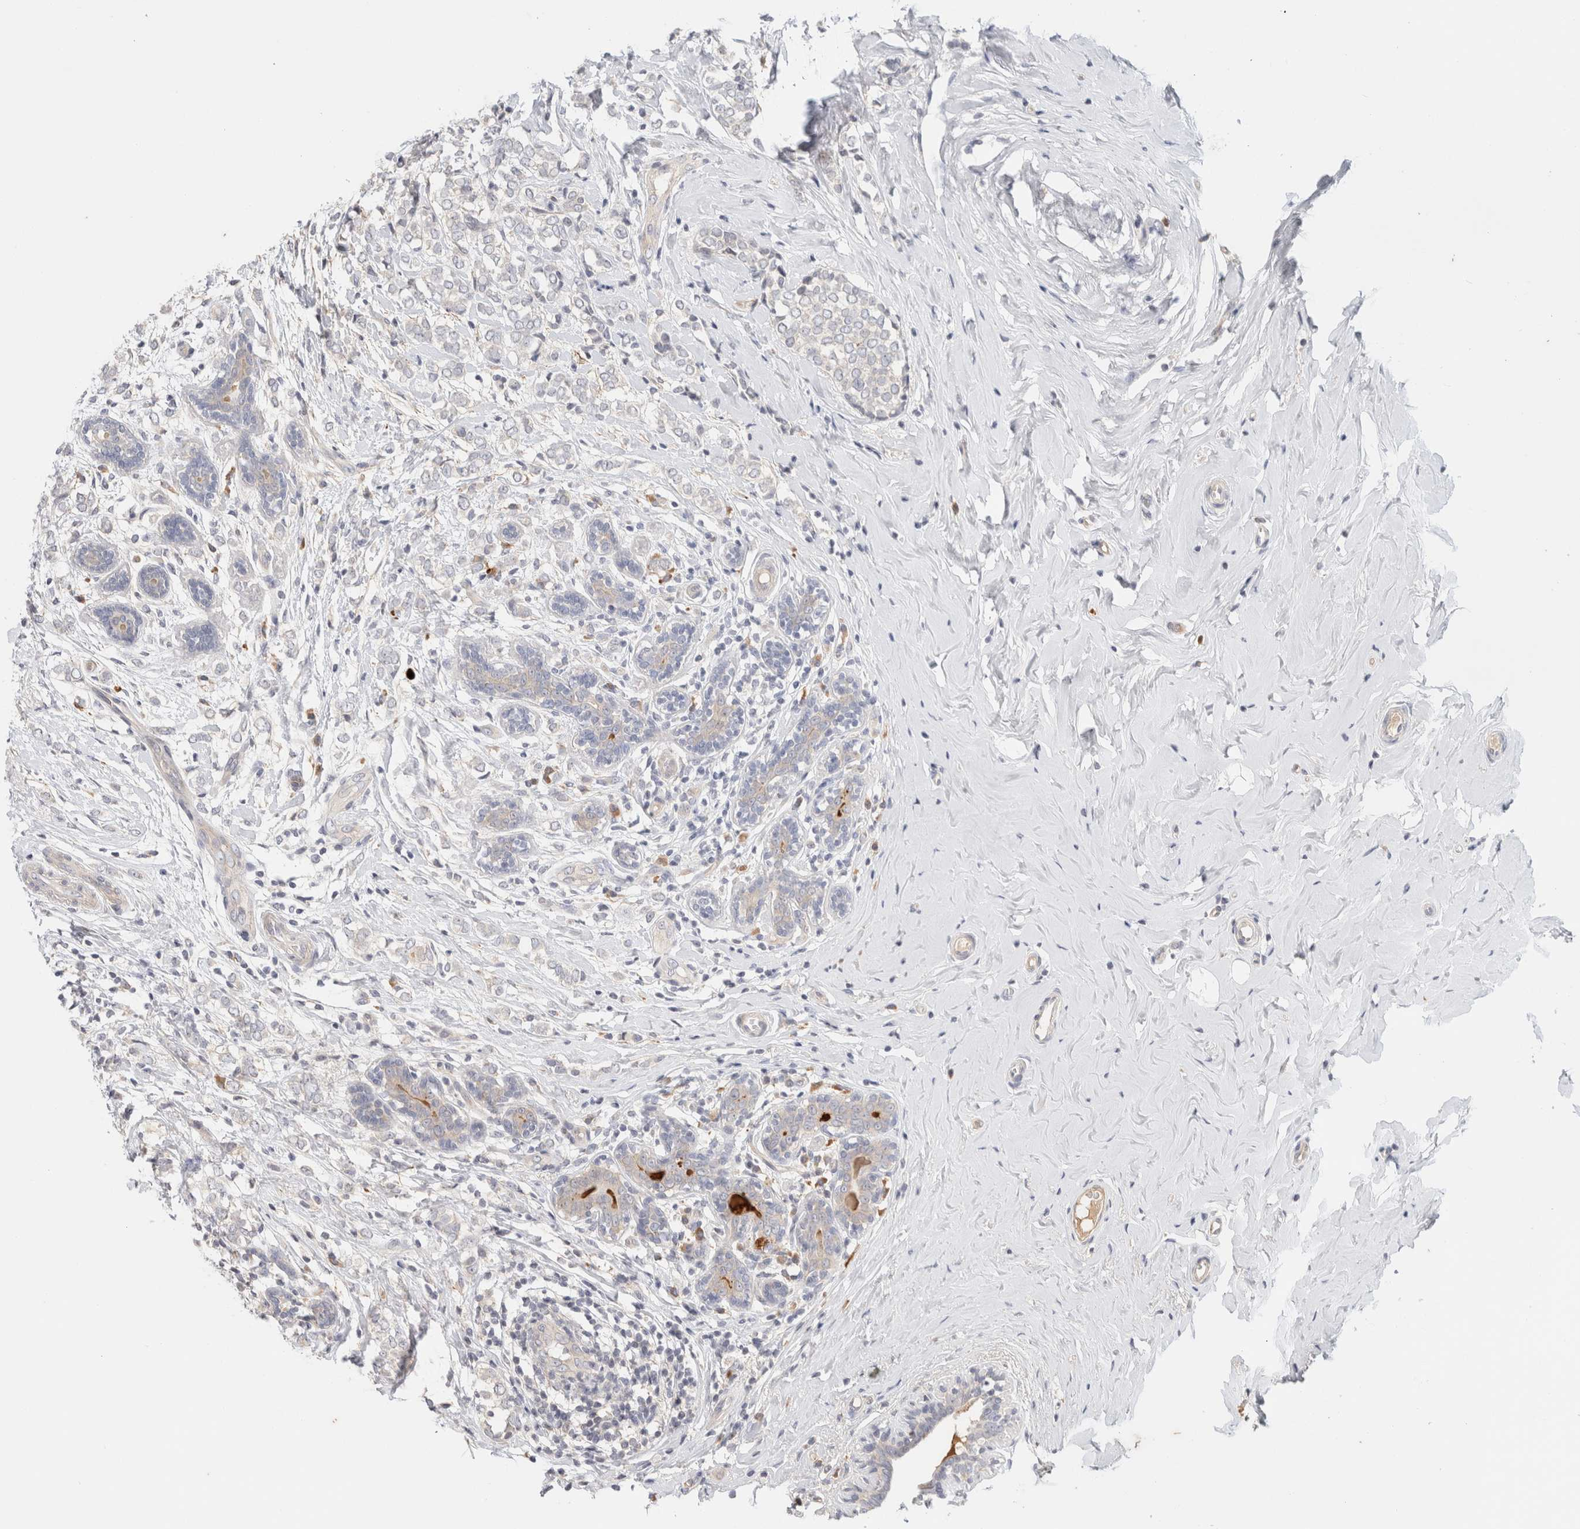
{"staining": {"intensity": "negative", "quantity": "none", "location": "none"}, "tissue": "breast cancer", "cell_type": "Tumor cells", "image_type": "cancer", "snomed": [{"axis": "morphology", "description": "Normal tissue, NOS"}, {"axis": "morphology", "description": "Lobular carcinoma"}, {"axis": "topography", "description": "Breast"}], "caption": "IHC of breast cancer (lobular carcinoma) reveals no expression in tumor cells.", "gene": "SPRTN", "patient": {"sex": "female", "age": 47}}